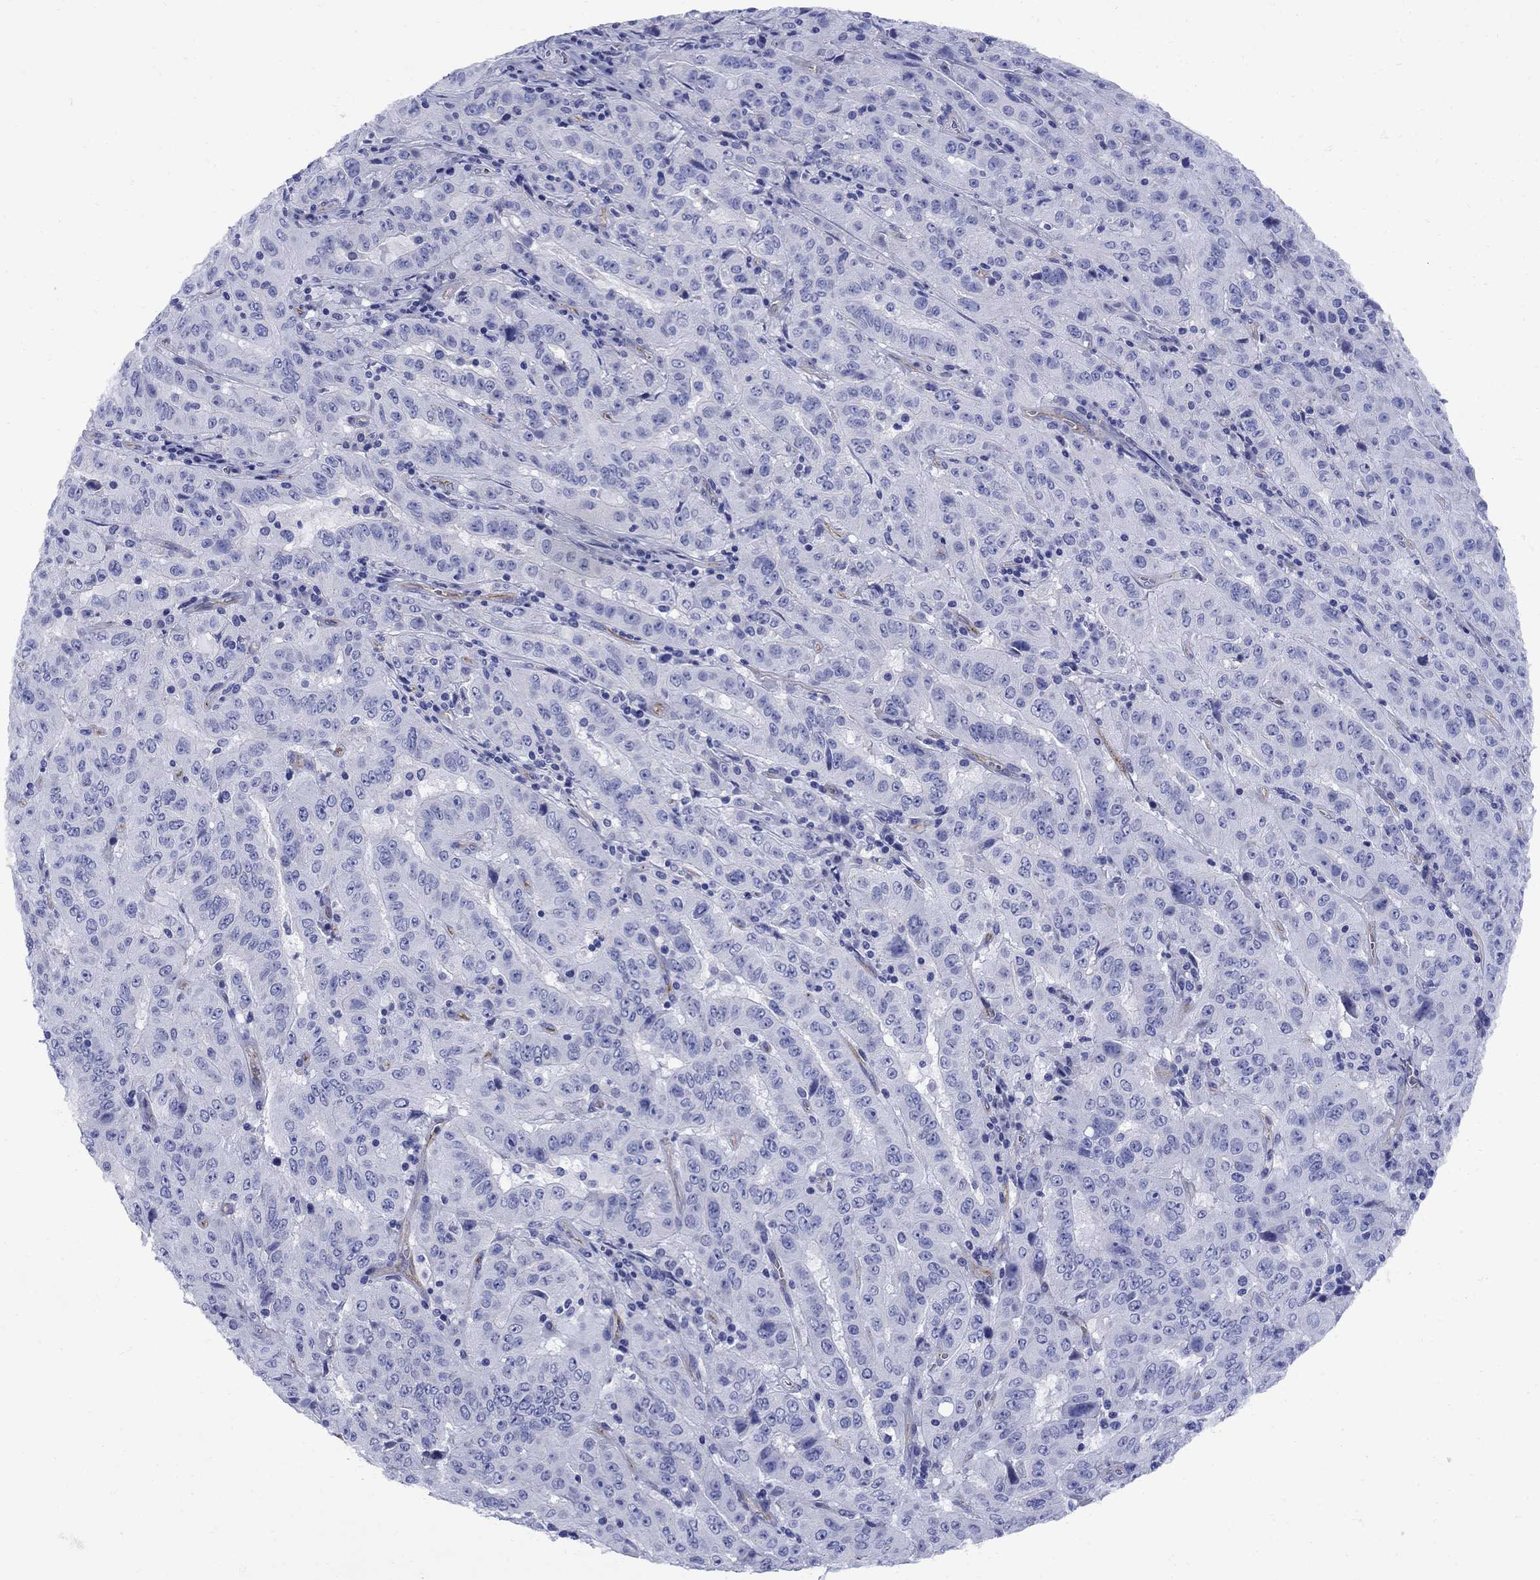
{"staining": {"intensity": "negative", "quantity": "none", "location": "none"}, "tissue": "pancreatic cancer", "cell_type": "Tumor cells", "image_type": "cancer", "snomed": [{"axis": "morphology", "description": "Adenocarcinoma, NOS"}, {"axis": "topography", "description": "Pancreas"}], "caption": "This is an immunohistochemistry (IHC) image of pancreatic cancer. There is no staining in tumor cells.", "gene": "SMCP", "patient": {"sex": "male", "age": 63}}